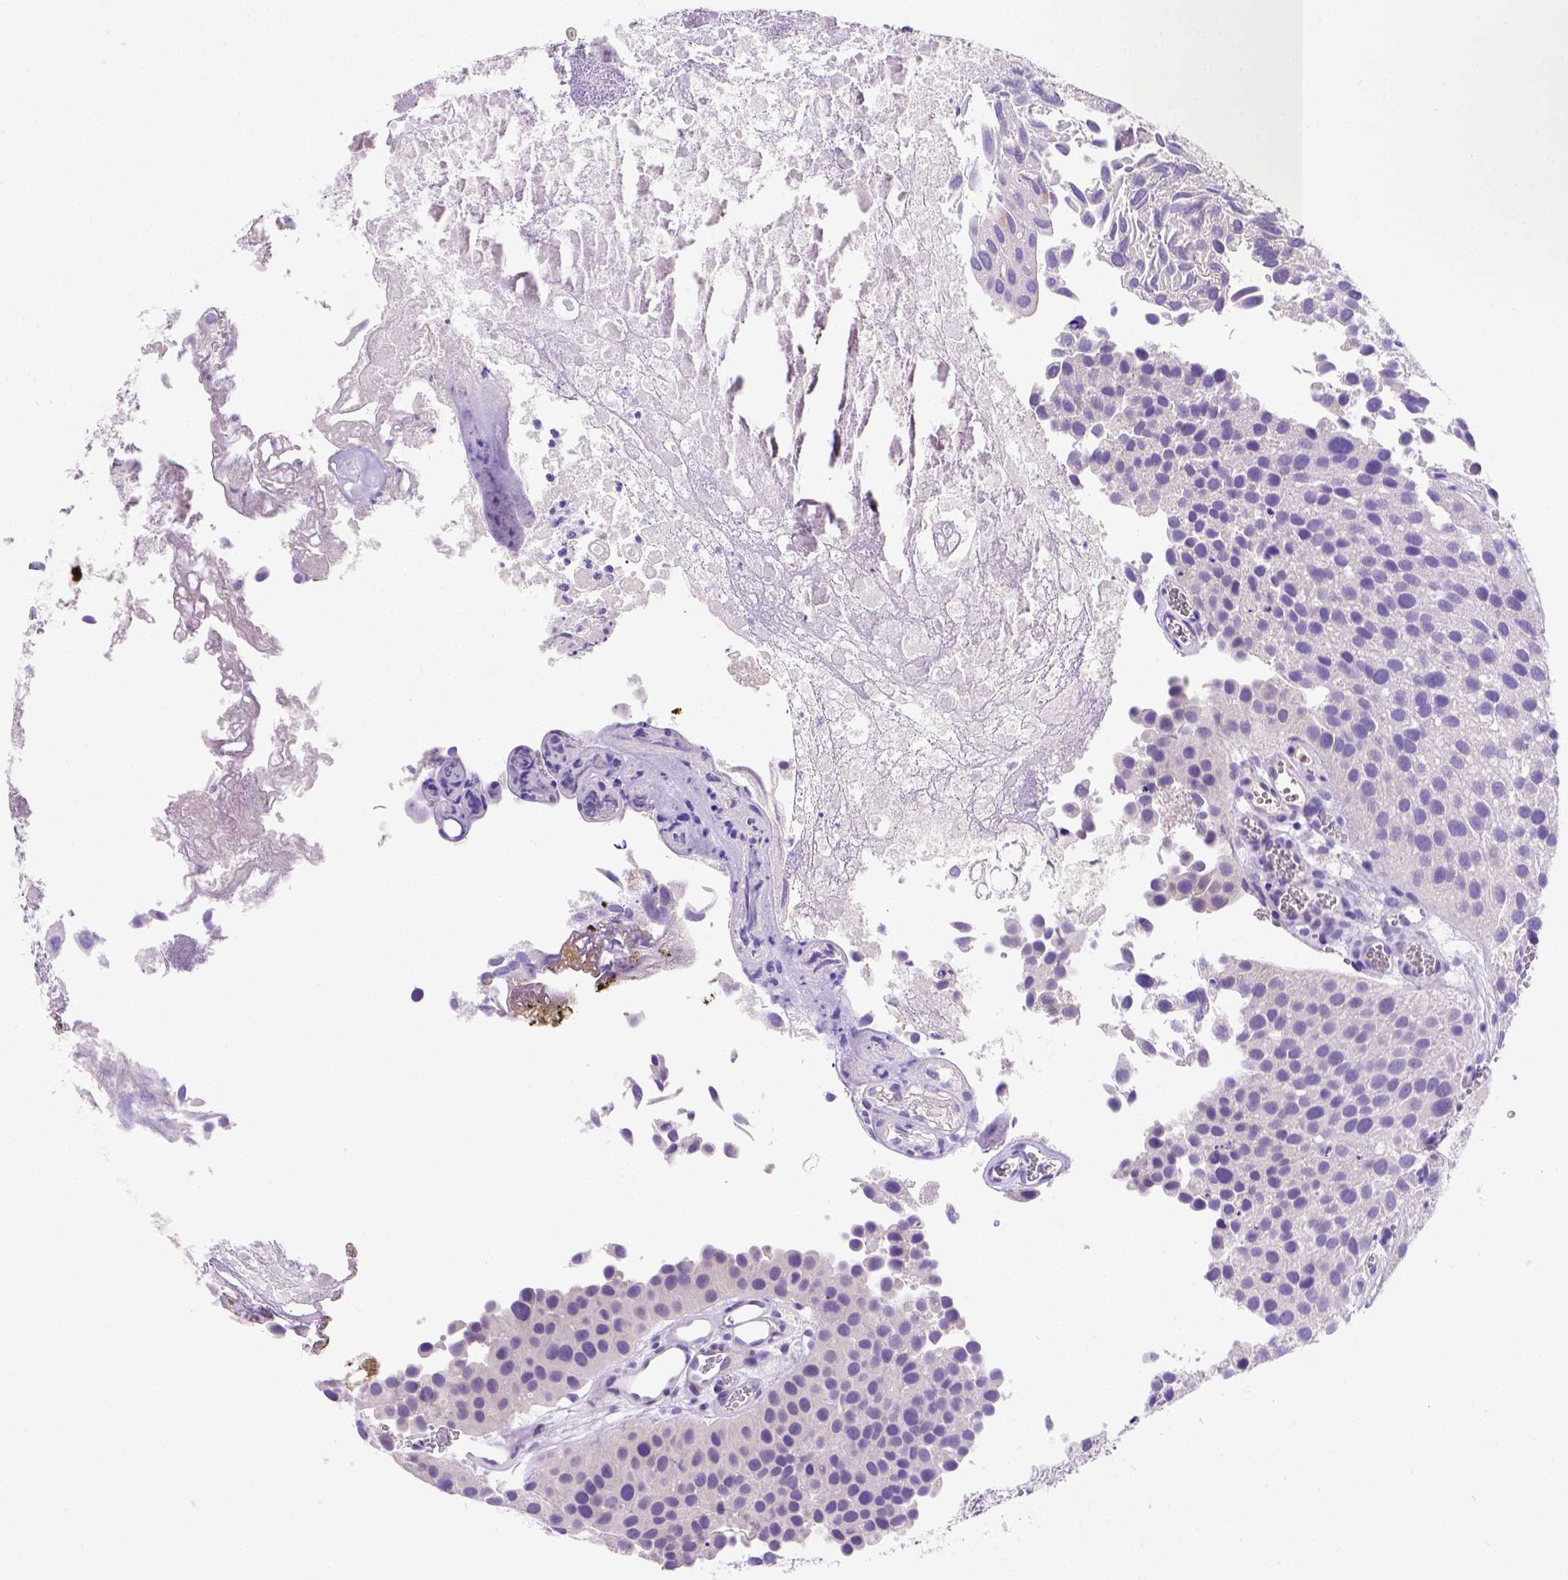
{"staining": {"intensity": "negative", "quantity": "none", "location": "none"}, "tissue": "urothelial cancer", "cell_type": "Tumor cells", "image_type": "cancer", "snomed": [{"axis": "morphology", "description": "Urothelial carcinoma, Low grade"}, {"axis": "topography", "description": "Urinary bladder"}], "caption": "This is an immunohistochemistry (IHC) histopathology image of human urothelial cancer. There is no staining in tumor cells.", "gene": "FAM81B", "patient": {"sex": "female", "age": 69}}